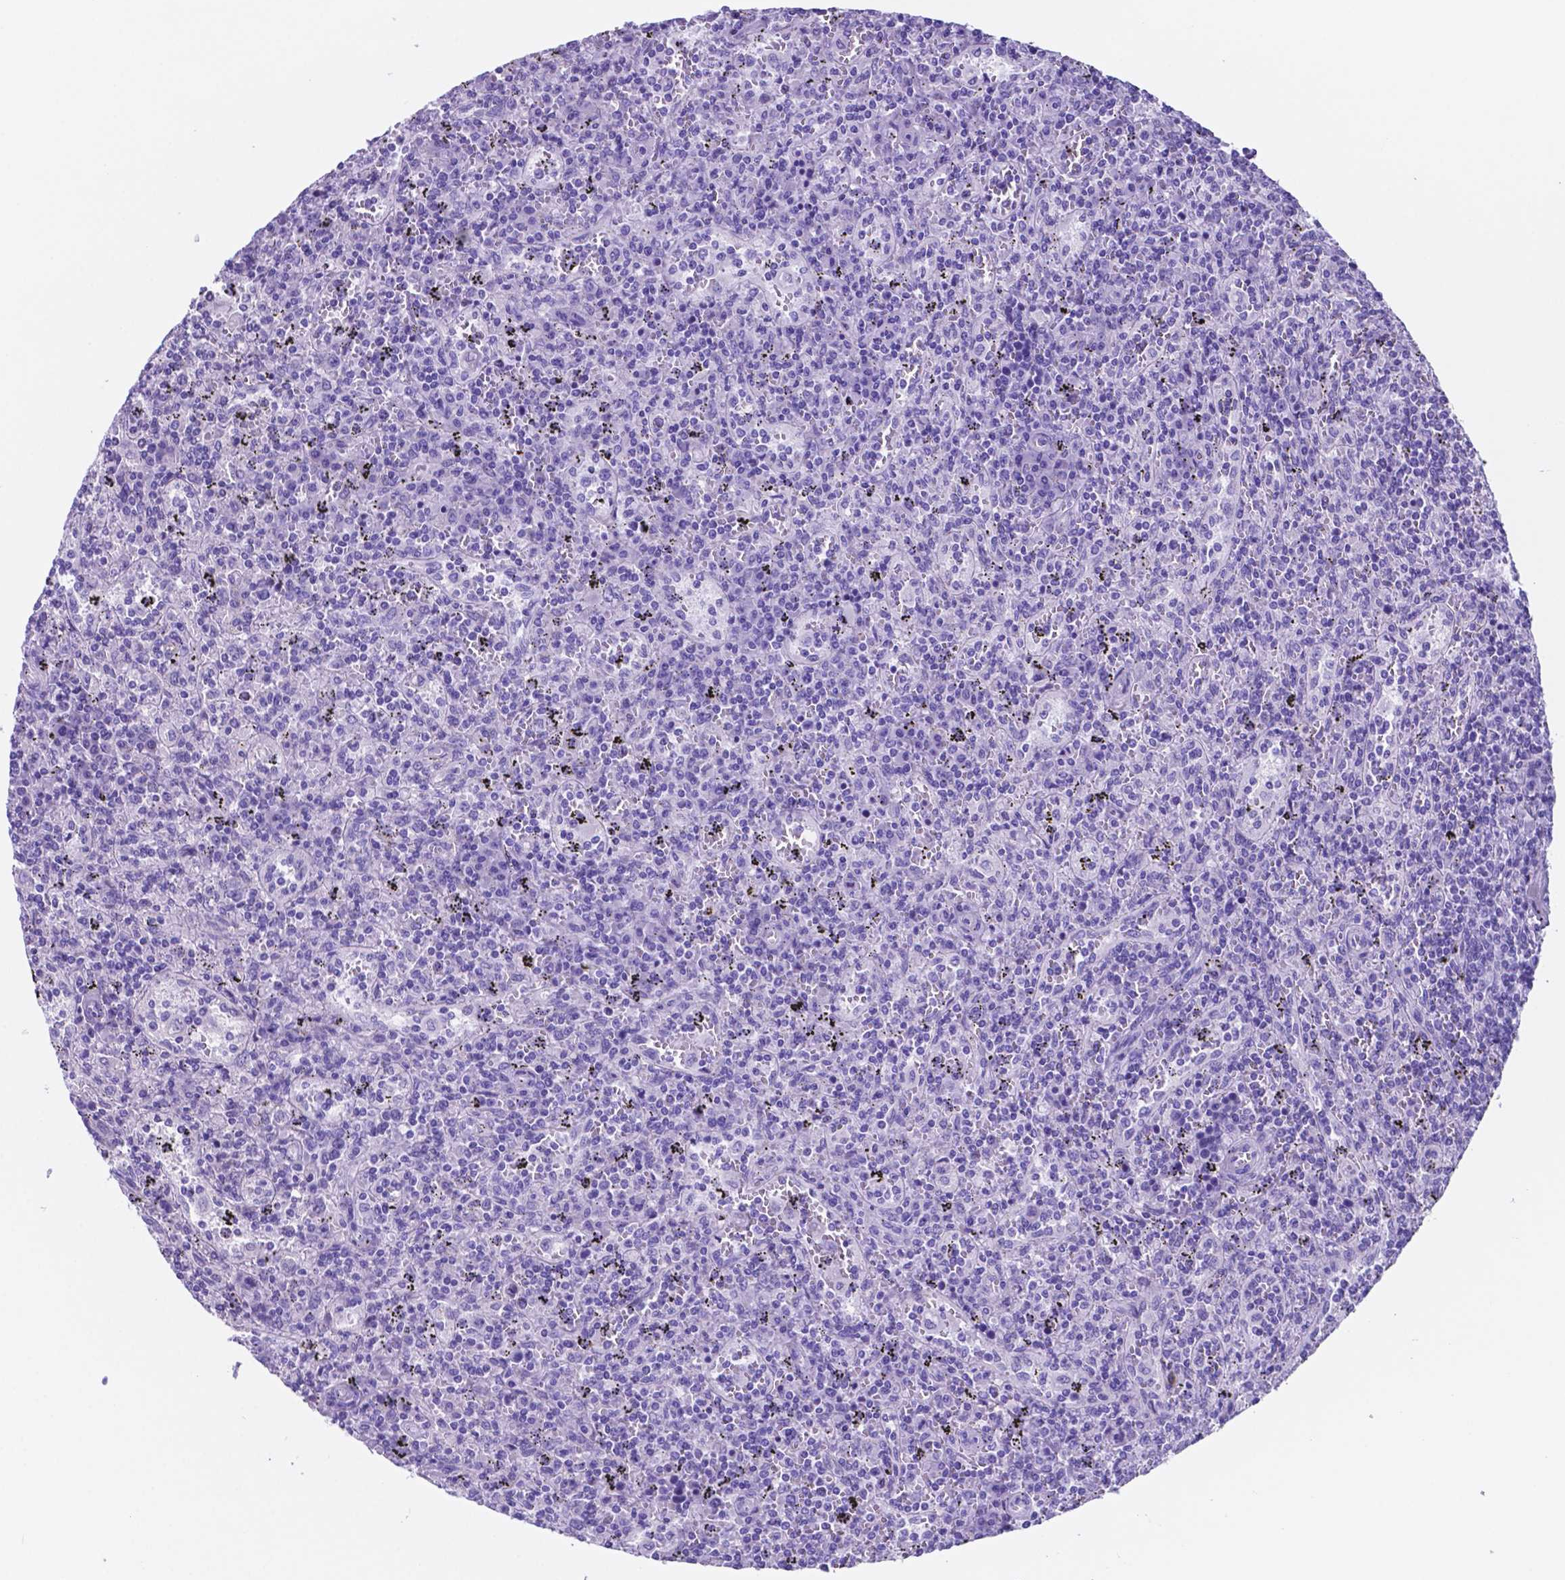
{"staining": {"intensity": "negative", "quantity": "none", "location": "none"}, "tissue": "lymphoma", "cell_type": "Tumor cells", "image_type": "cancer", "snomed": [{"axis": "morphology", "description": "Malignant lymphoma, non-Hodgkin's type, Low grade"}, {"axis": "topography", "description": "Spleen"}], "caption": "Immunohistochemical staining of lymphoma exhibits no significant expression in tumor cells. (Brightfield microscopy of DAB (3,3'-diaminobenzidine) immunohistochemistry at high magnification).", "gene": "DNAAF8", "patient": {"sex": "male", "age": 62}}